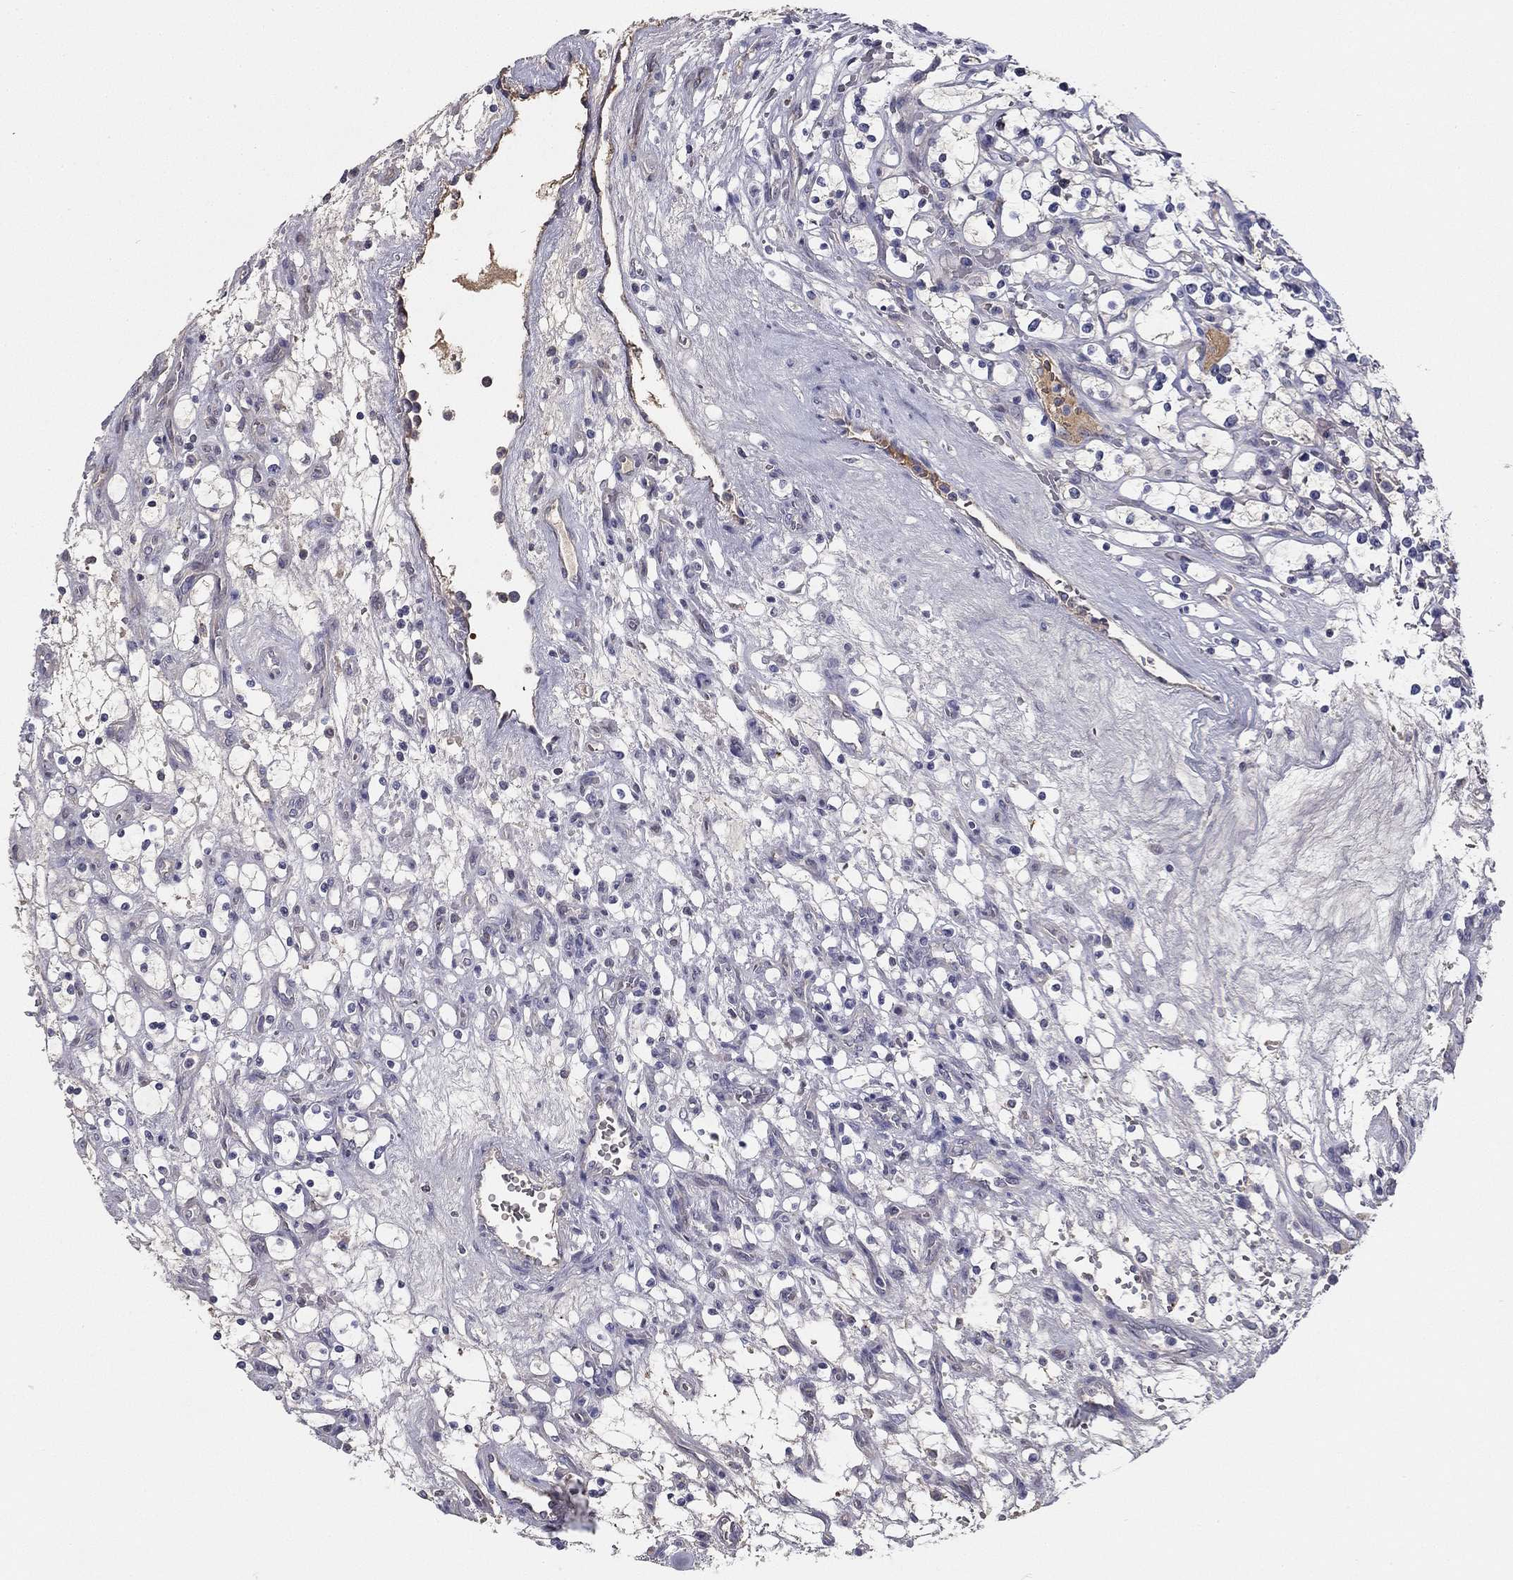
{"staining": {"intensity": "negative", "quantity": "none", "location": "none"}, "tissue": "renal cancer", "cell_type": "Tumor cells", "image_type": "cancer", "snomed": [{"axis": "morphology", "description": "Adenocarcinoma, NOS"}, {"axis": "topography", "description": "Kidney"}], "caption": "This is an IHC photomicrograph of renal adenocarcinoma. There is no positivity in tumor cells.", "gene": "CPLX4", "patient": {"sex": "female", "age": 69}}